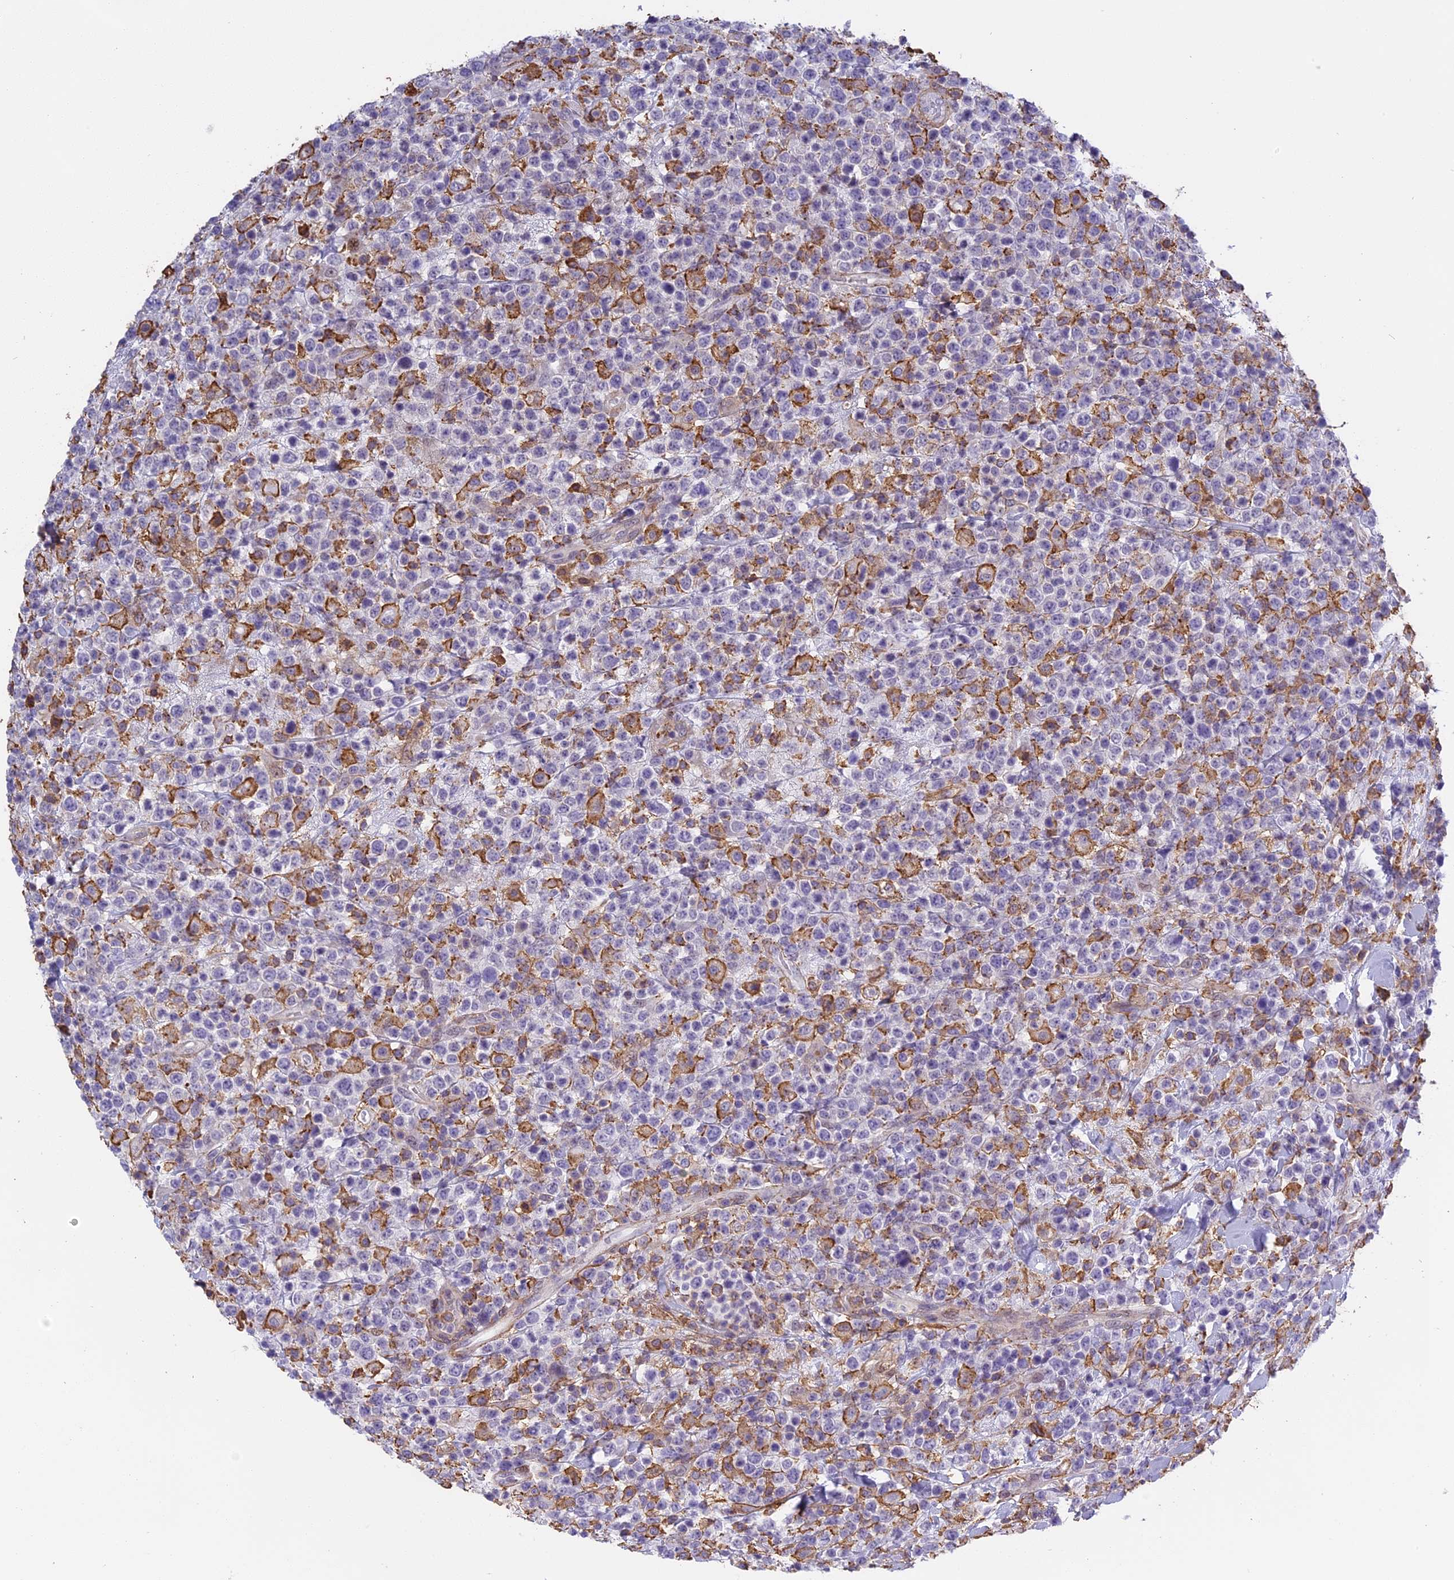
{"staining": {"intensity": "negative", "quantity": "none", "location": "none"}, "tissue": "lymphoma", "cell_type": "Tumor cells", "image_type": "cancer", "snomed": [{"axis": "morphology", "description": "Malignant lymphoma, non-Hodgkin's type, High grade"}, {"axis": "topography", "description": "Colon"}], "caption": "An immunohistochemistry (IHC) image of lymphoma is shown. There is no staining in tumor cells of lymphoma.", "gene": "TMEM255B", "patient": {"sex": "female", "age": 53}}